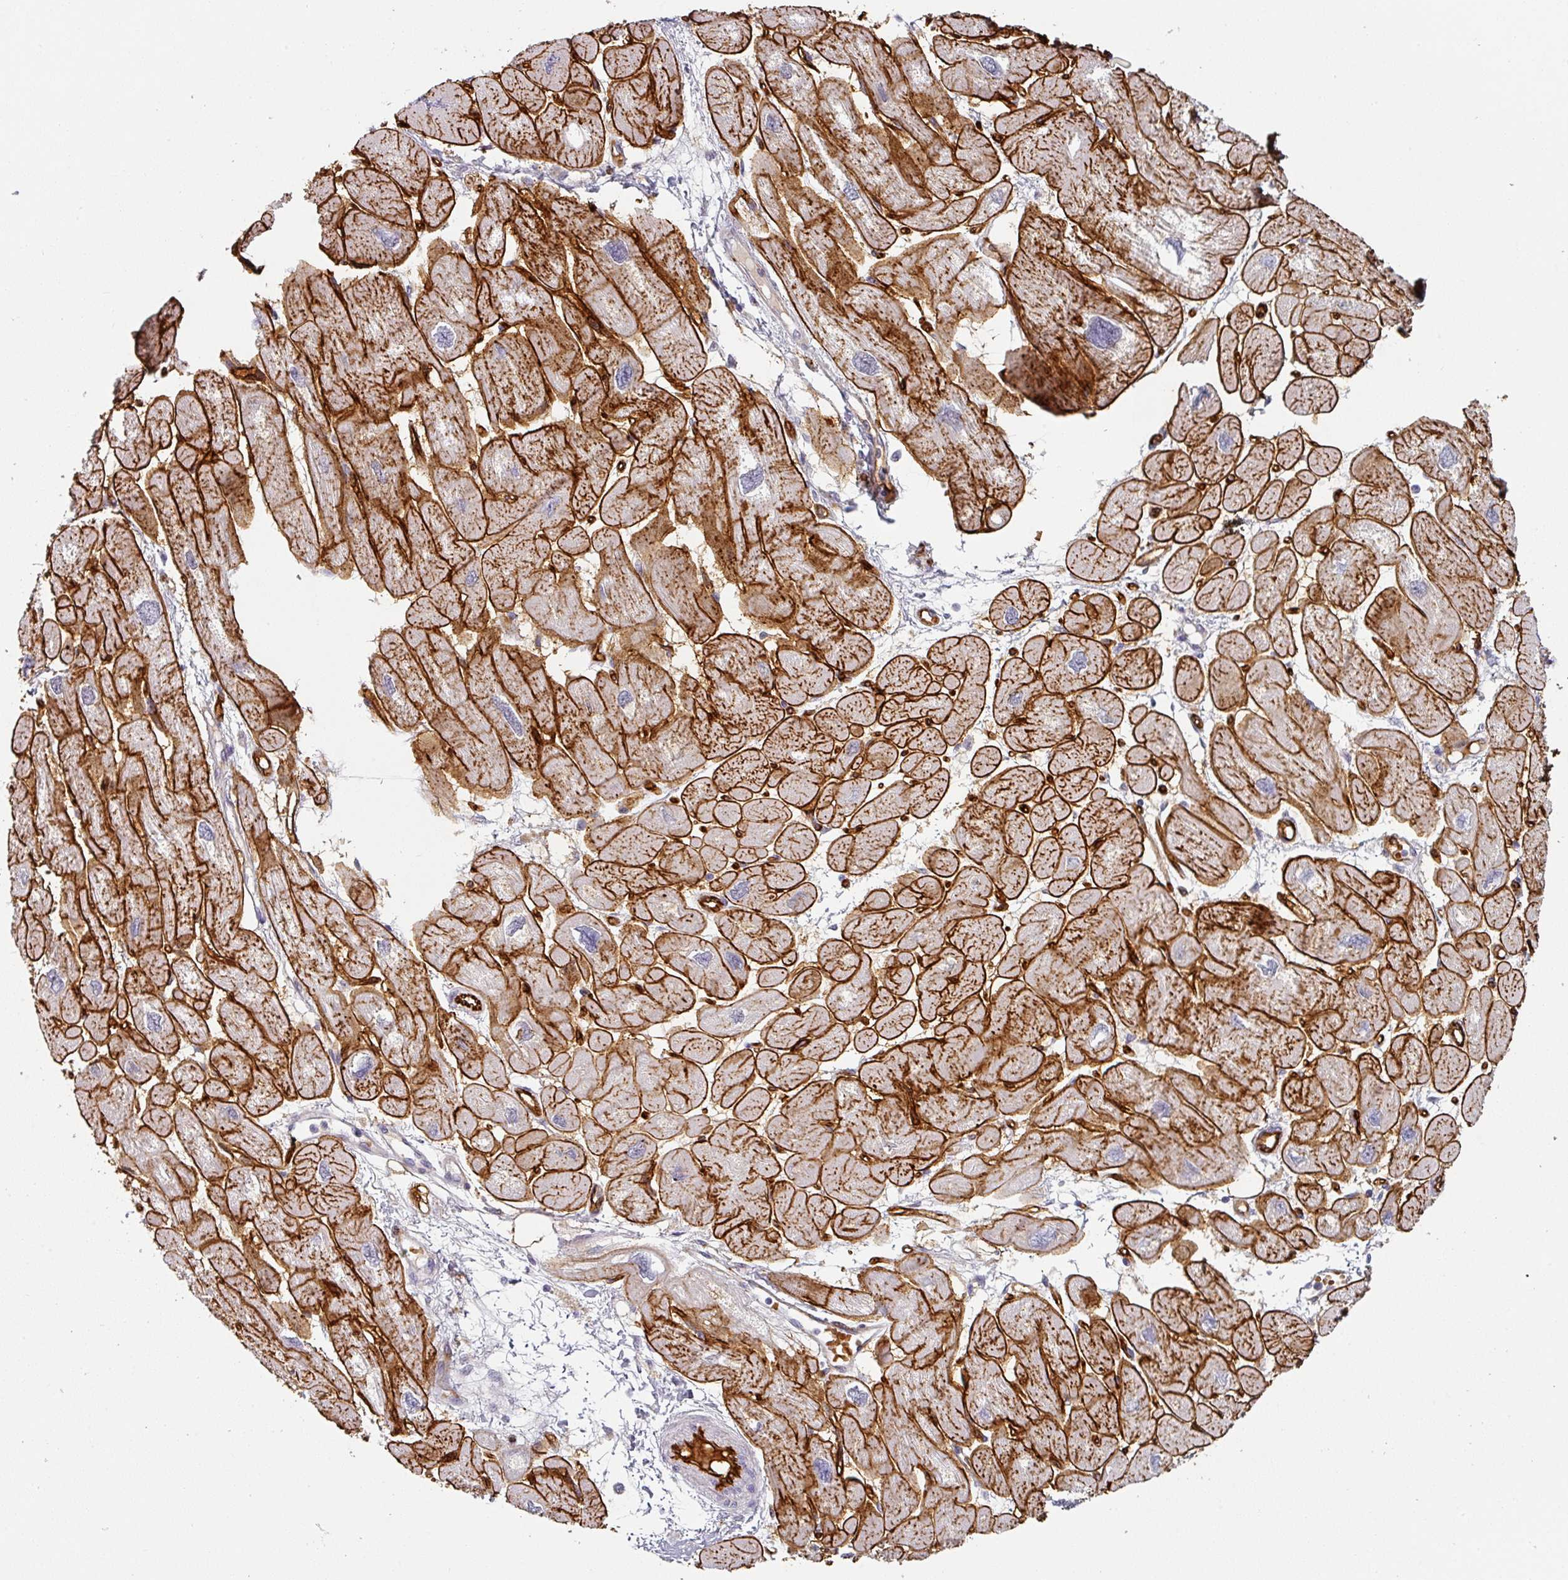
{"staining": {"intensity": "moderate", "quantity": ">75%", "location": "cytoplasmic/membranous"}, "tissue": "heart muscle", "cell_type": "Cardiomyocytes", "image_type": "normal", "snomed": [{"axis": "morphology", "description": "Normal tissue, NOS"}, {"axis": "topography", "description": "Heart"}], "caption": "High-power microscopy captured an immunohistochemistry (IHC) photomicrograph of unremarkable heart muscle, revealing moderate cytoplasmic/membranous staining in about >75% of cardiomyocytes.", "gene": "PRODH2", "patient": {"sex": "male", "age": 42}}